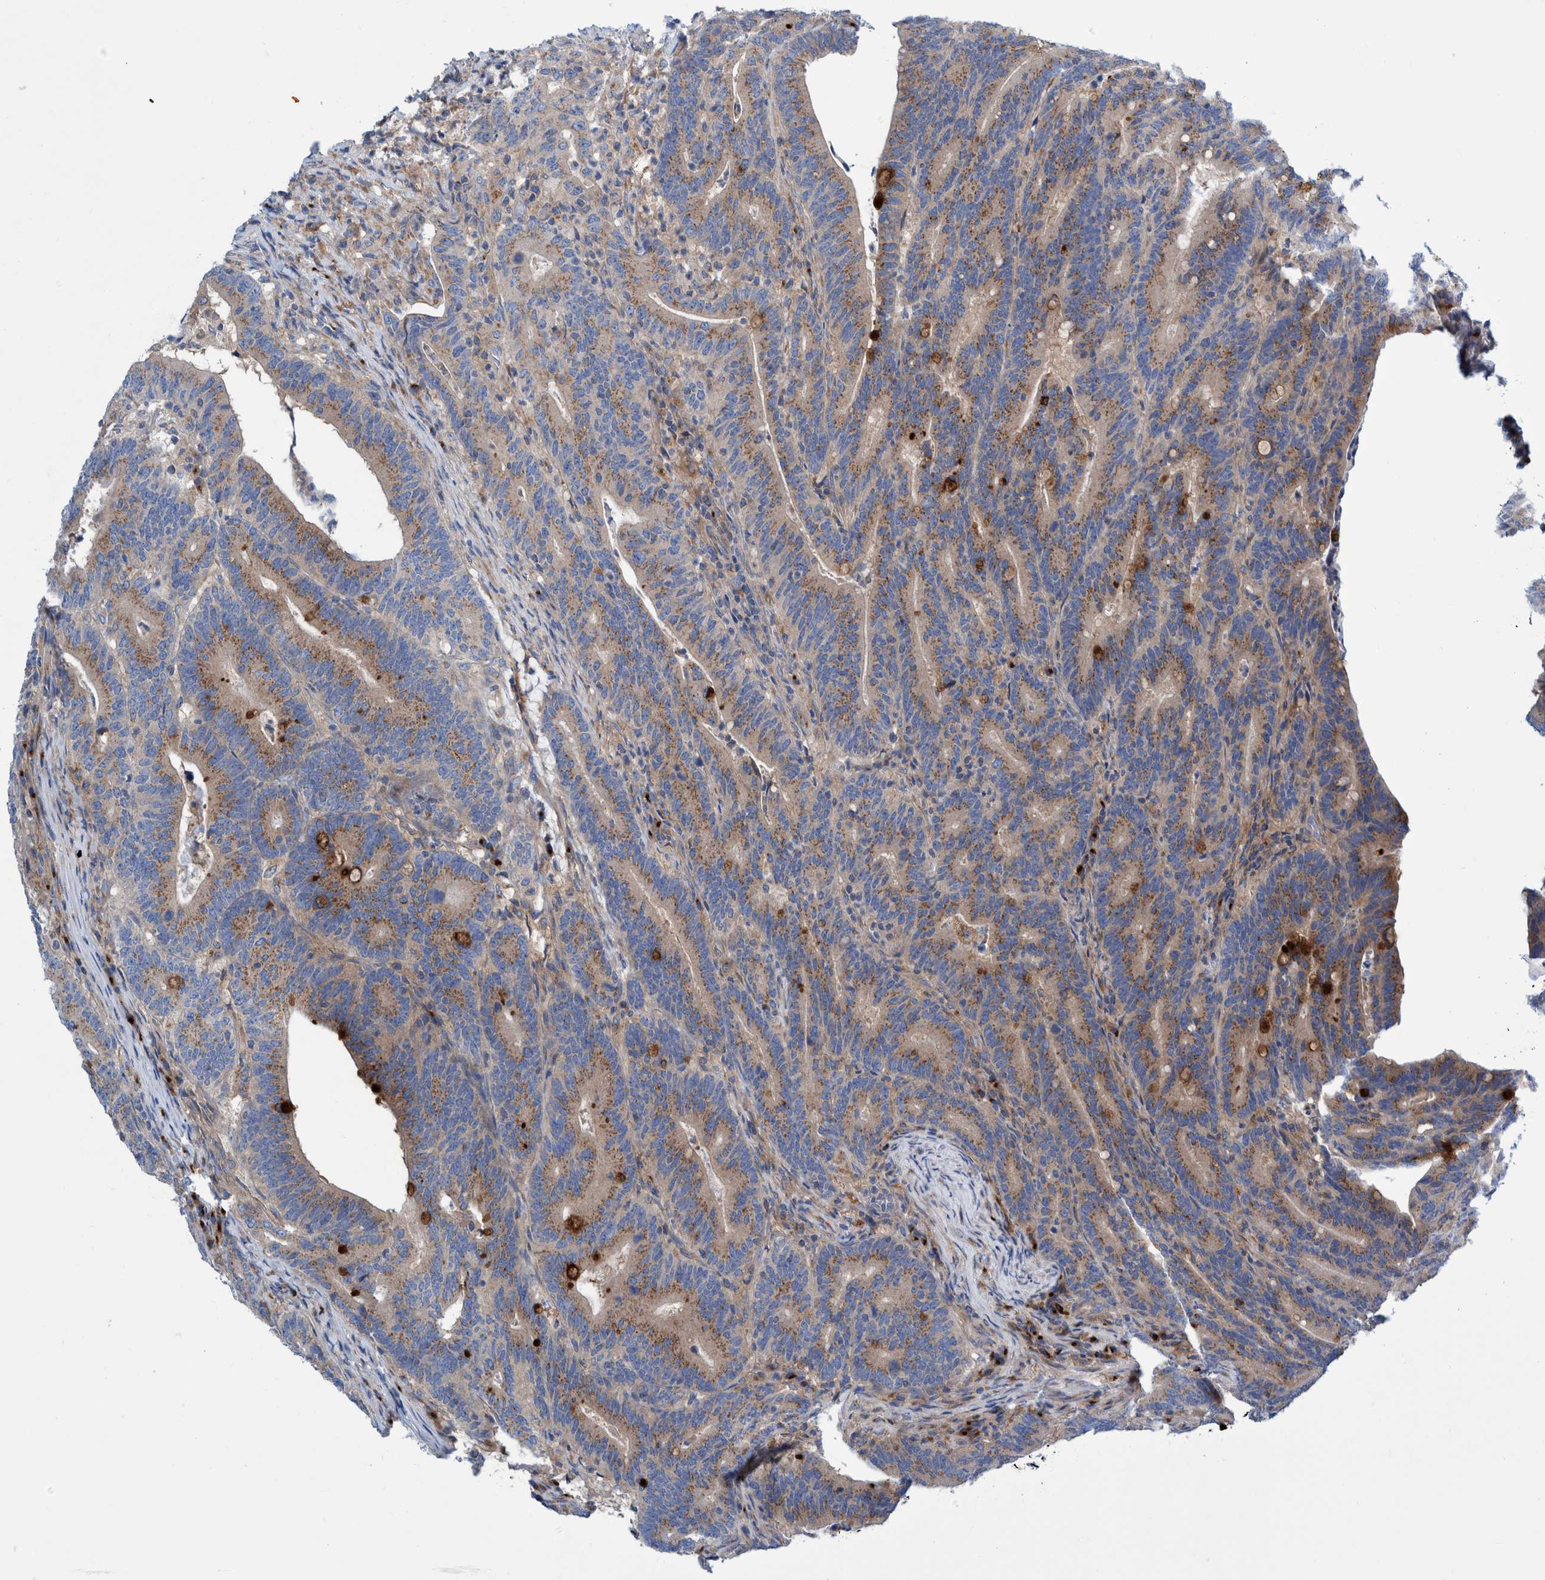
{"staining": {"intensity": "moderate", "quantity": ">75%", "location": "cytoplasmic/membranous"}, "tissue": "colorectal cancer", "cell_type": "Tumor cells", "image_type": "cancer", "snomed": [{"axis": "morphology", "description": "Adenocarcinoma, NOS"}, {"axis": "topography", "description": "Colon"}], "caption": "IHC staining of colorectal cancer (adenocarcinoma), which displays medium levels of moderate cytoplasmic/membranous expression in approximately >75% of tumor cells indicating moderate cytoplasmic/membranous protein staining. The staining was performed using DAB (brown) for protein detection and nuclei were counterstained in hematoxylin (blue).", "gene": "TRIM58", "patient": {"sex": "female", "age": 66}}